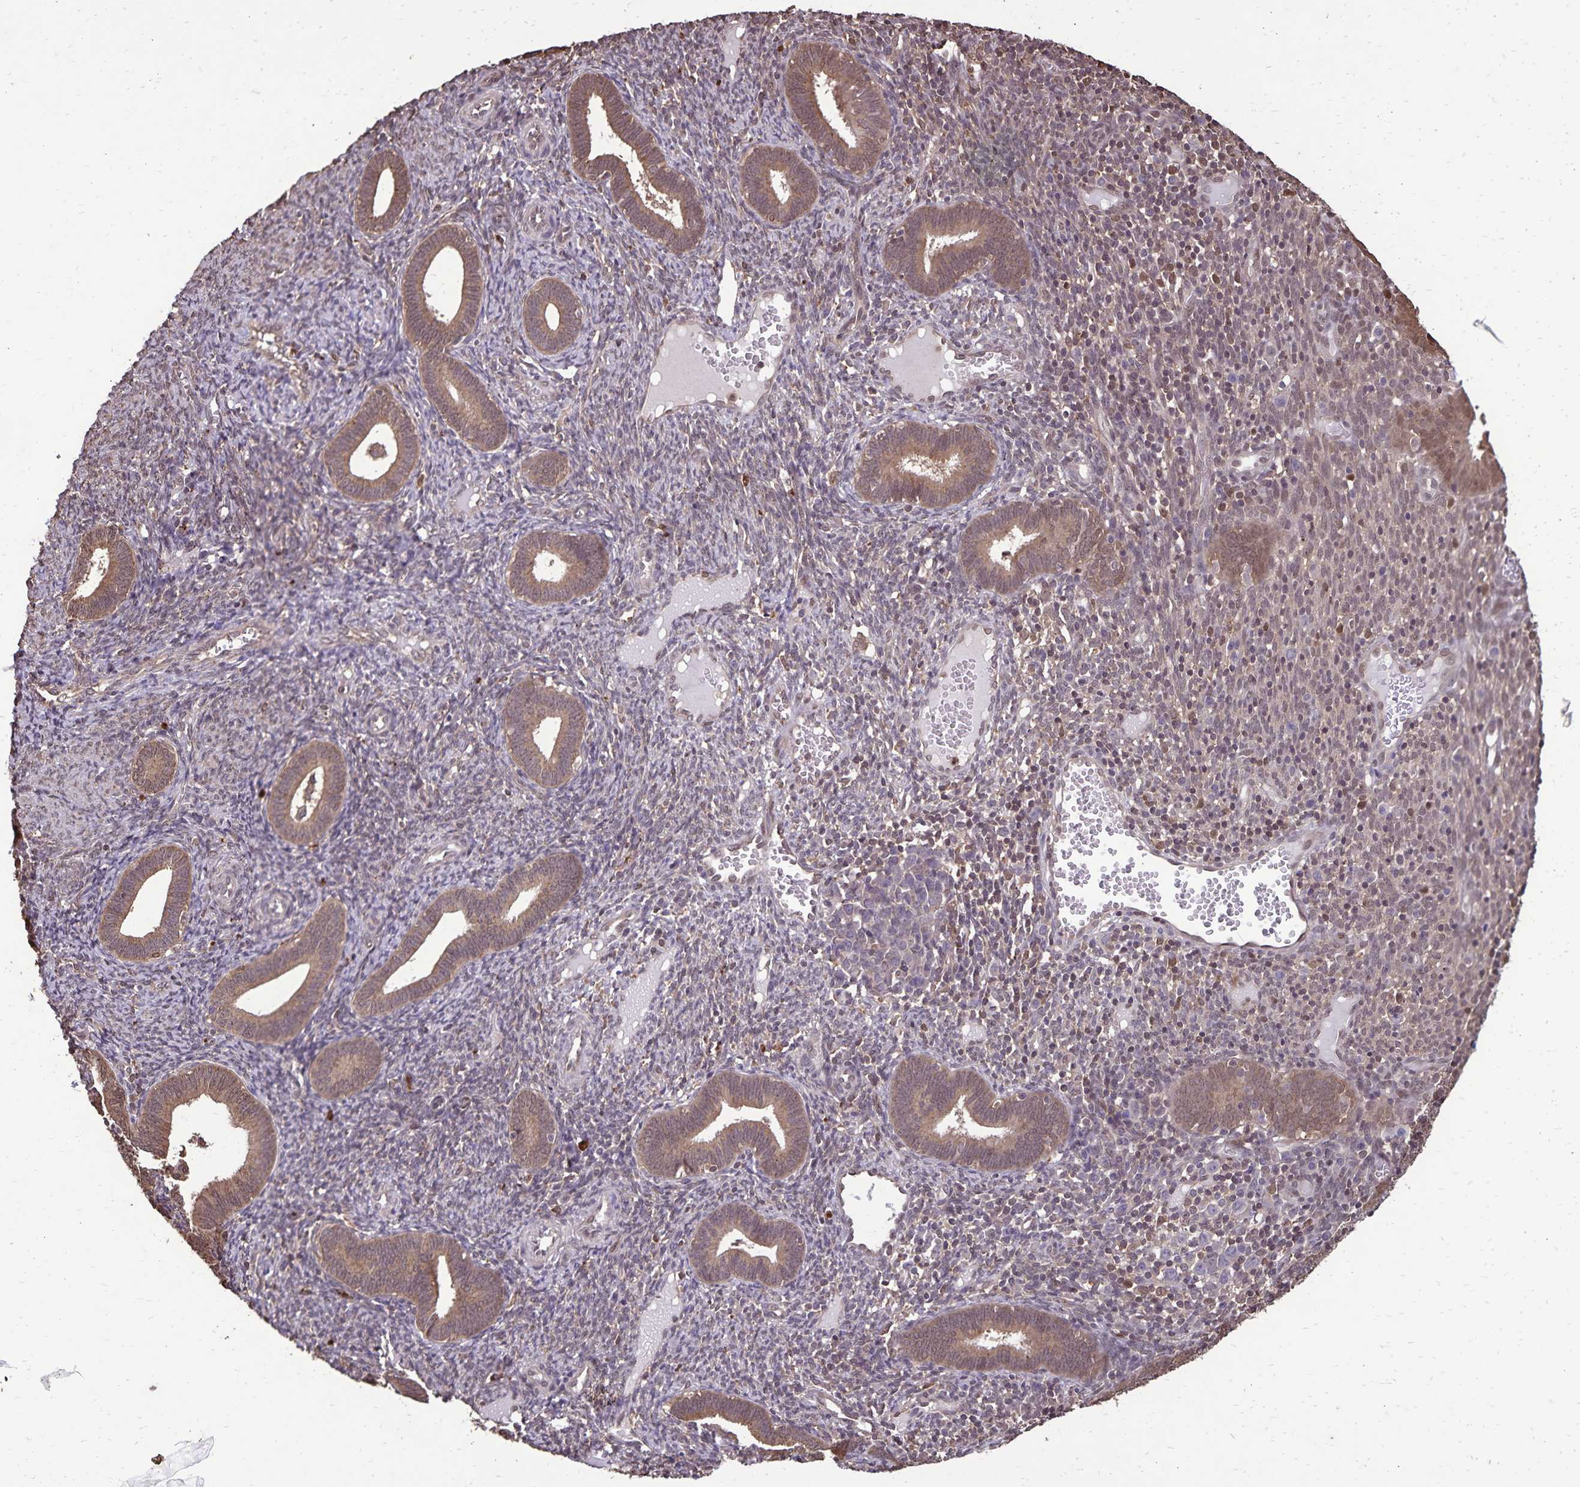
{"staining": {"intensity": "weak", "quantity": "<25%", "location": "cytoplasmic/membranous"}, "tissue": "endometrium", "cell_type": "Cells in endometrial stroma", "image_type": "normal", "snomed": [{"axis": "morphology", "description": "Normal tissue, NOS"}, {"axis": "topography", "description": "Endometrium"}], "caption": "IHC histopathology image of benign endometrium stained for a protein (brown), which exhibits no positivity in cells in endometrial stroma.", "gene": "CHMP1B", "patient": {"sex": "female", "age": 41}}